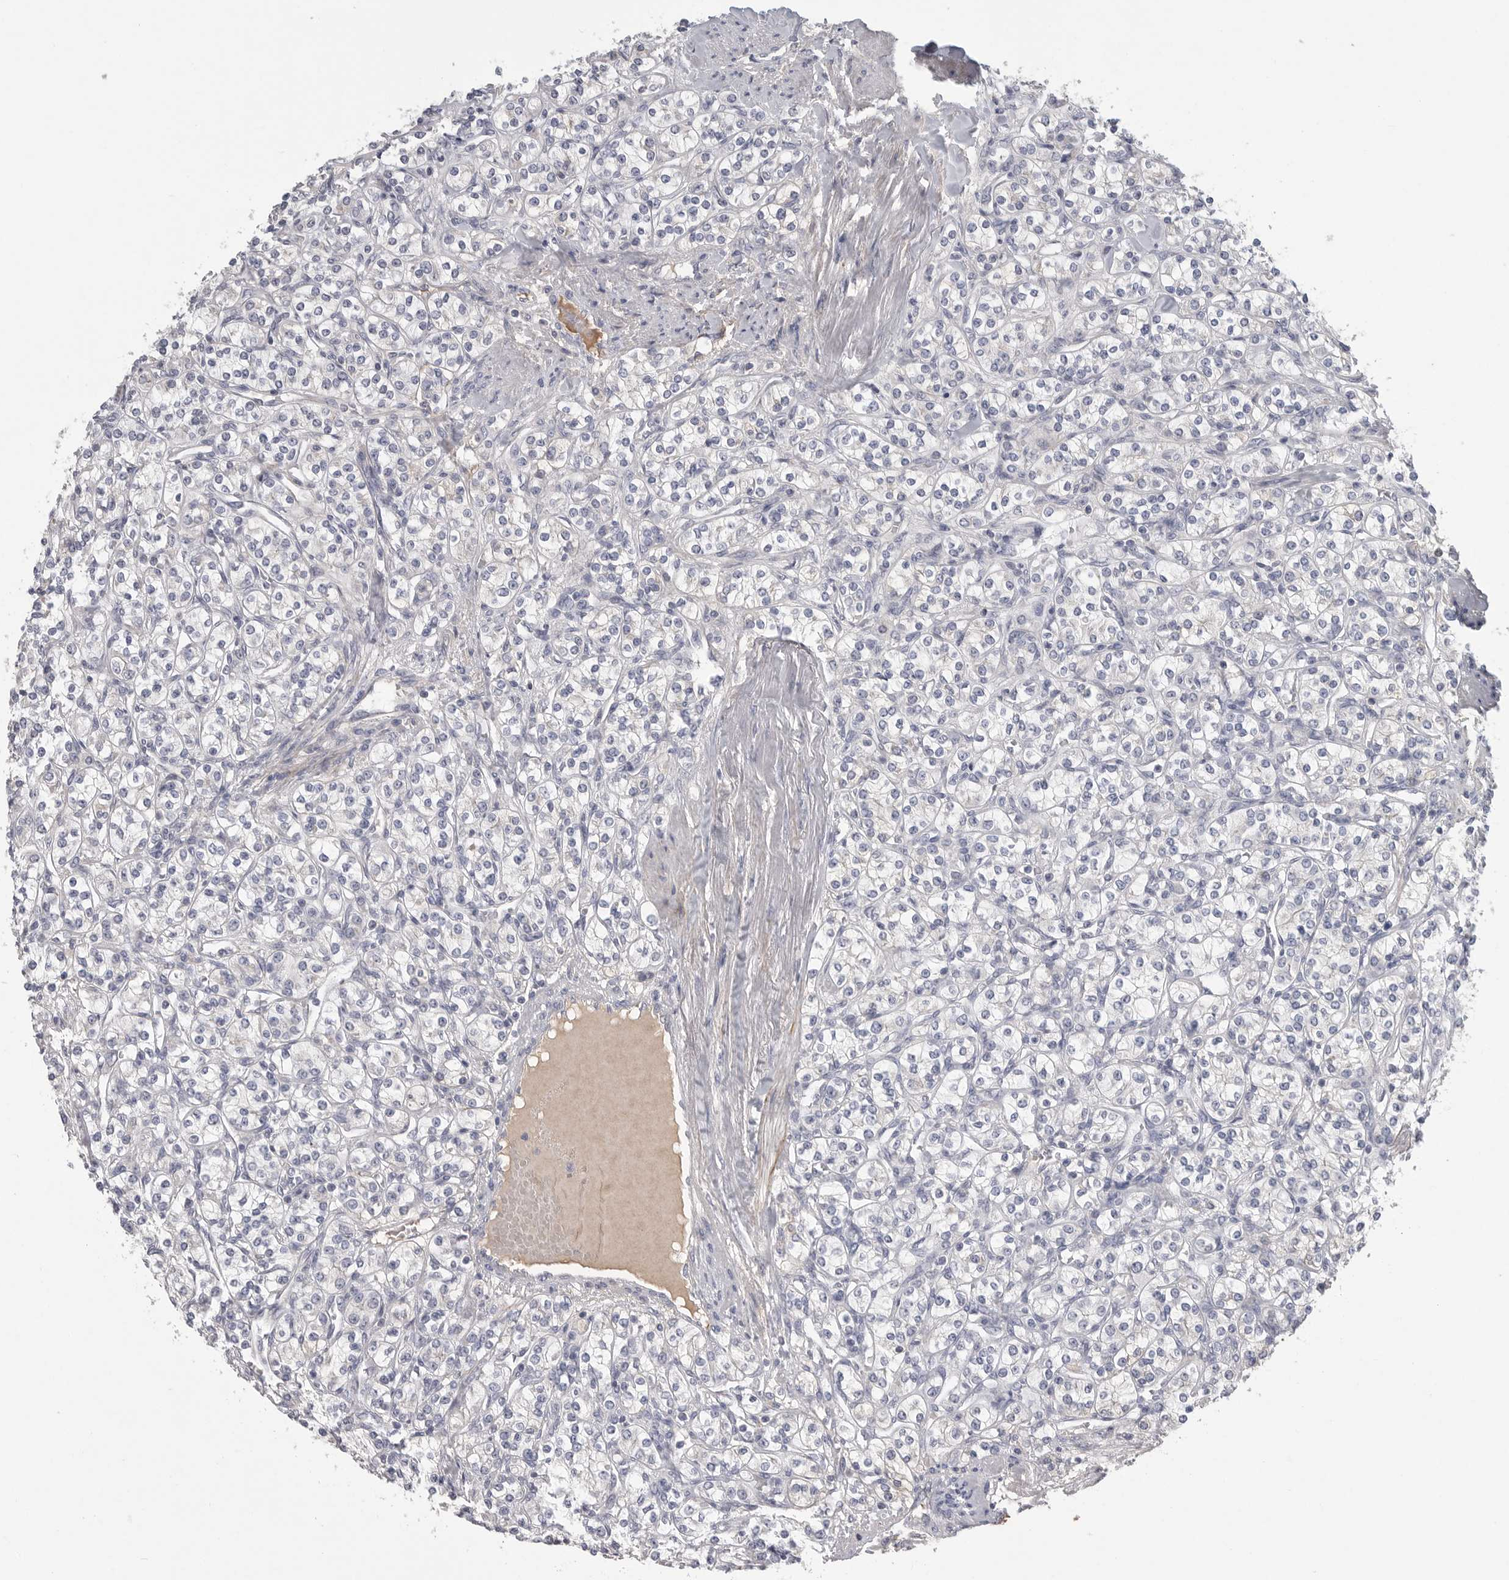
{"staining": {"intensity": "negative", "quantity": "none", "location": "none"}, "tissue": "renal cancer", "cell_type": "Tumor cells", "image_type": "cancer", "snomed": [{"axis": "morphology", "description": "Adenocarcinoma, NOS"}, {"axis": "topography", "description": "Kidney"}], "caption": "This image is of adenocarcinoma (renal) stained with immunohistochemistry (IHC) to label a protein in brown with the nuclei are counter-stained blue. There is no positivity in tumor cells. (DAB (3,3'-diaminobenzidine) immunohistochemistry visualized using brightfield microscopy, high magnification).", "gene": "SDC3", "patient": {"sex": "male", "age": 77}}